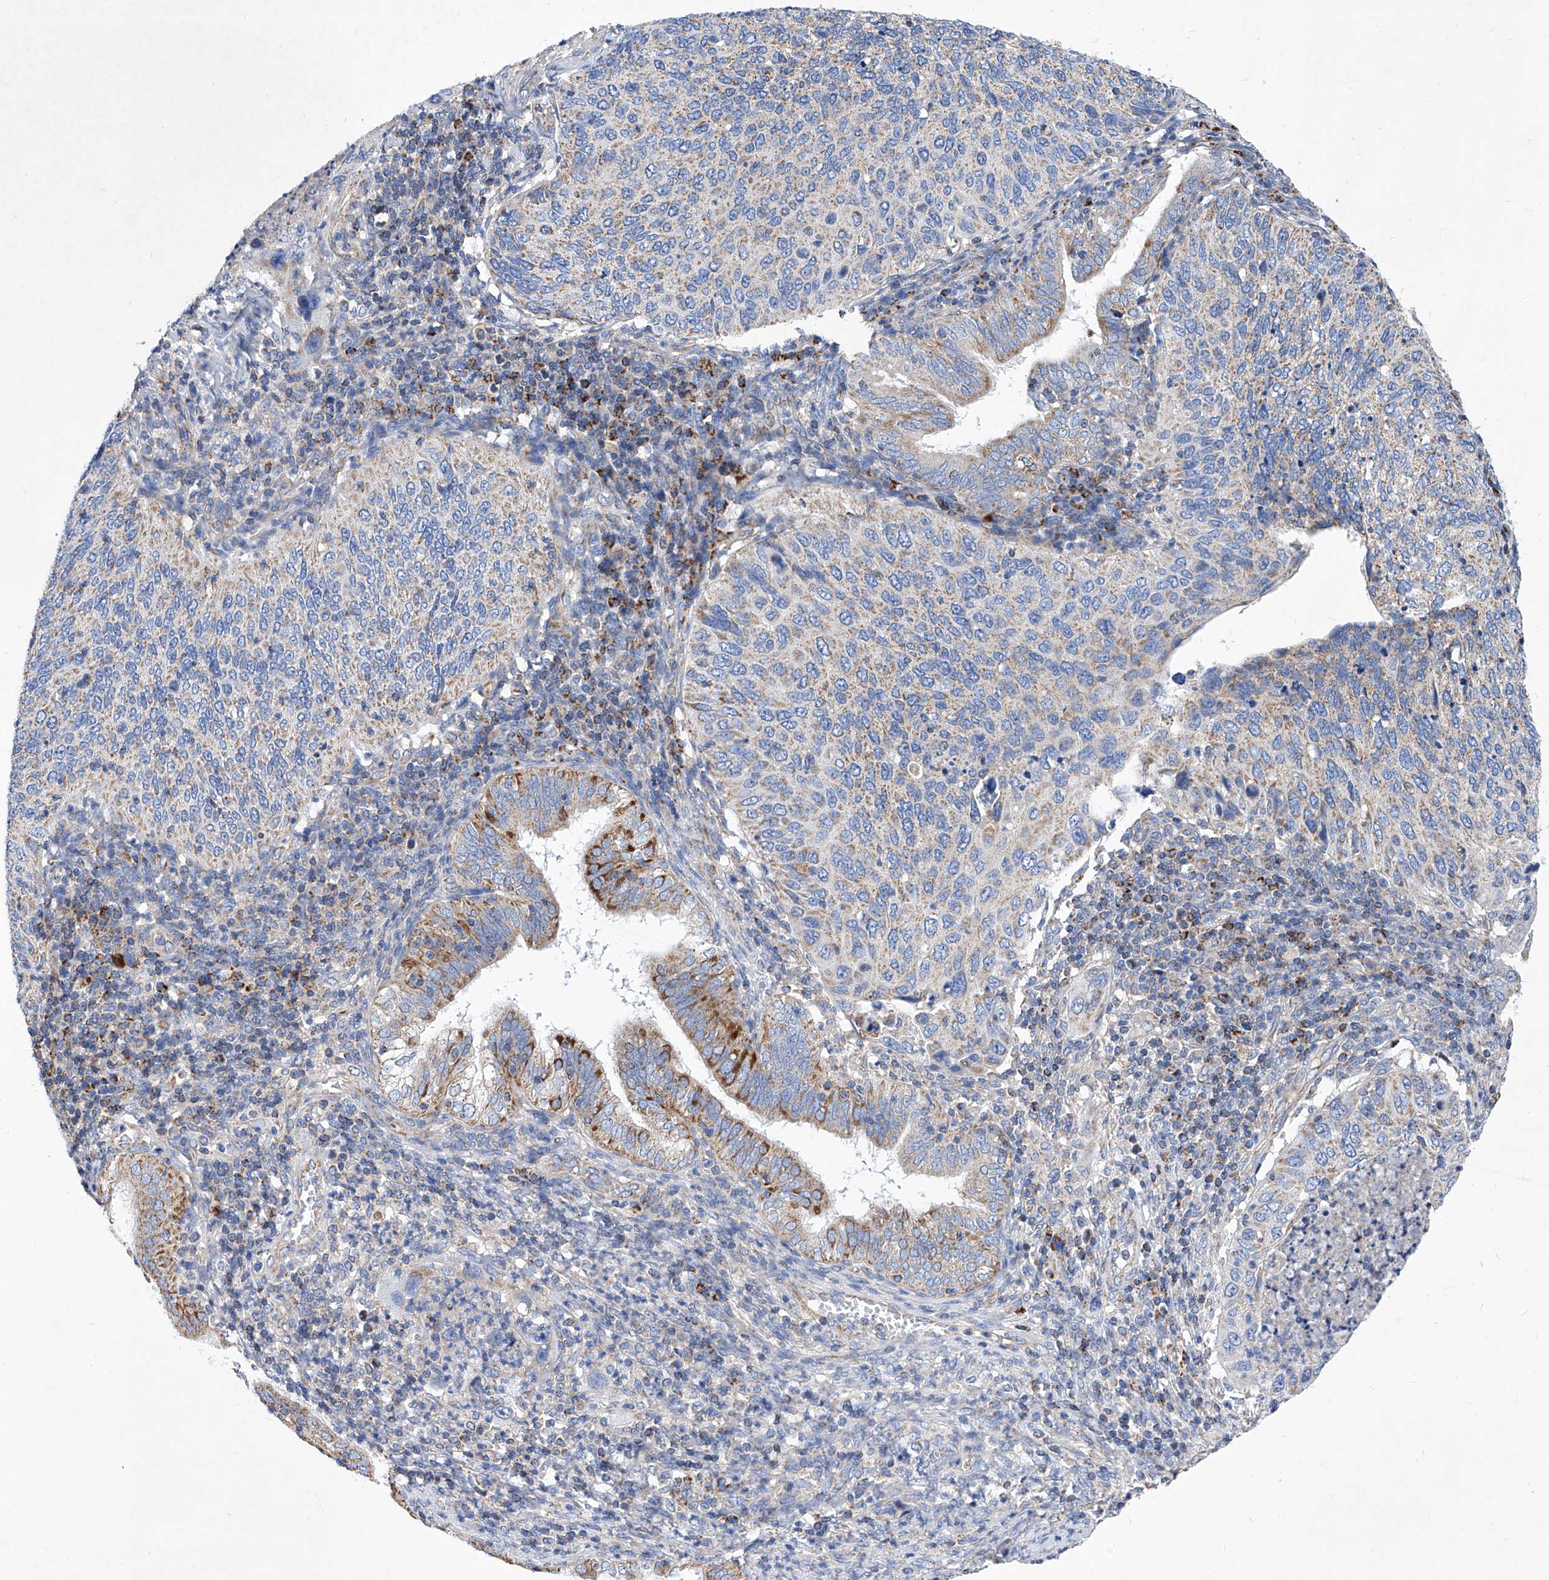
{"staining": {"intensity": "weak", "quantity": "25%-75%", "location": "cytoplasmic/membranous"}, "tissue": "cervical cancer", "cell_type": "Tumor cells", "image_type": "cancer", "snomed": [{"axis": "morphology", "description": "Squamous cell carcinoma, NOS"}, {"axis": "topography", "description": "Cervix"}], "caption": "Protein expression analysis of squamous cell carcinoma (cervical) shows weak cytoplasmic/membranous expression in approximately 25%-75% of tumor cells.", "gene": "HRNR", "patient": {"sex": "female", "age": 38}}